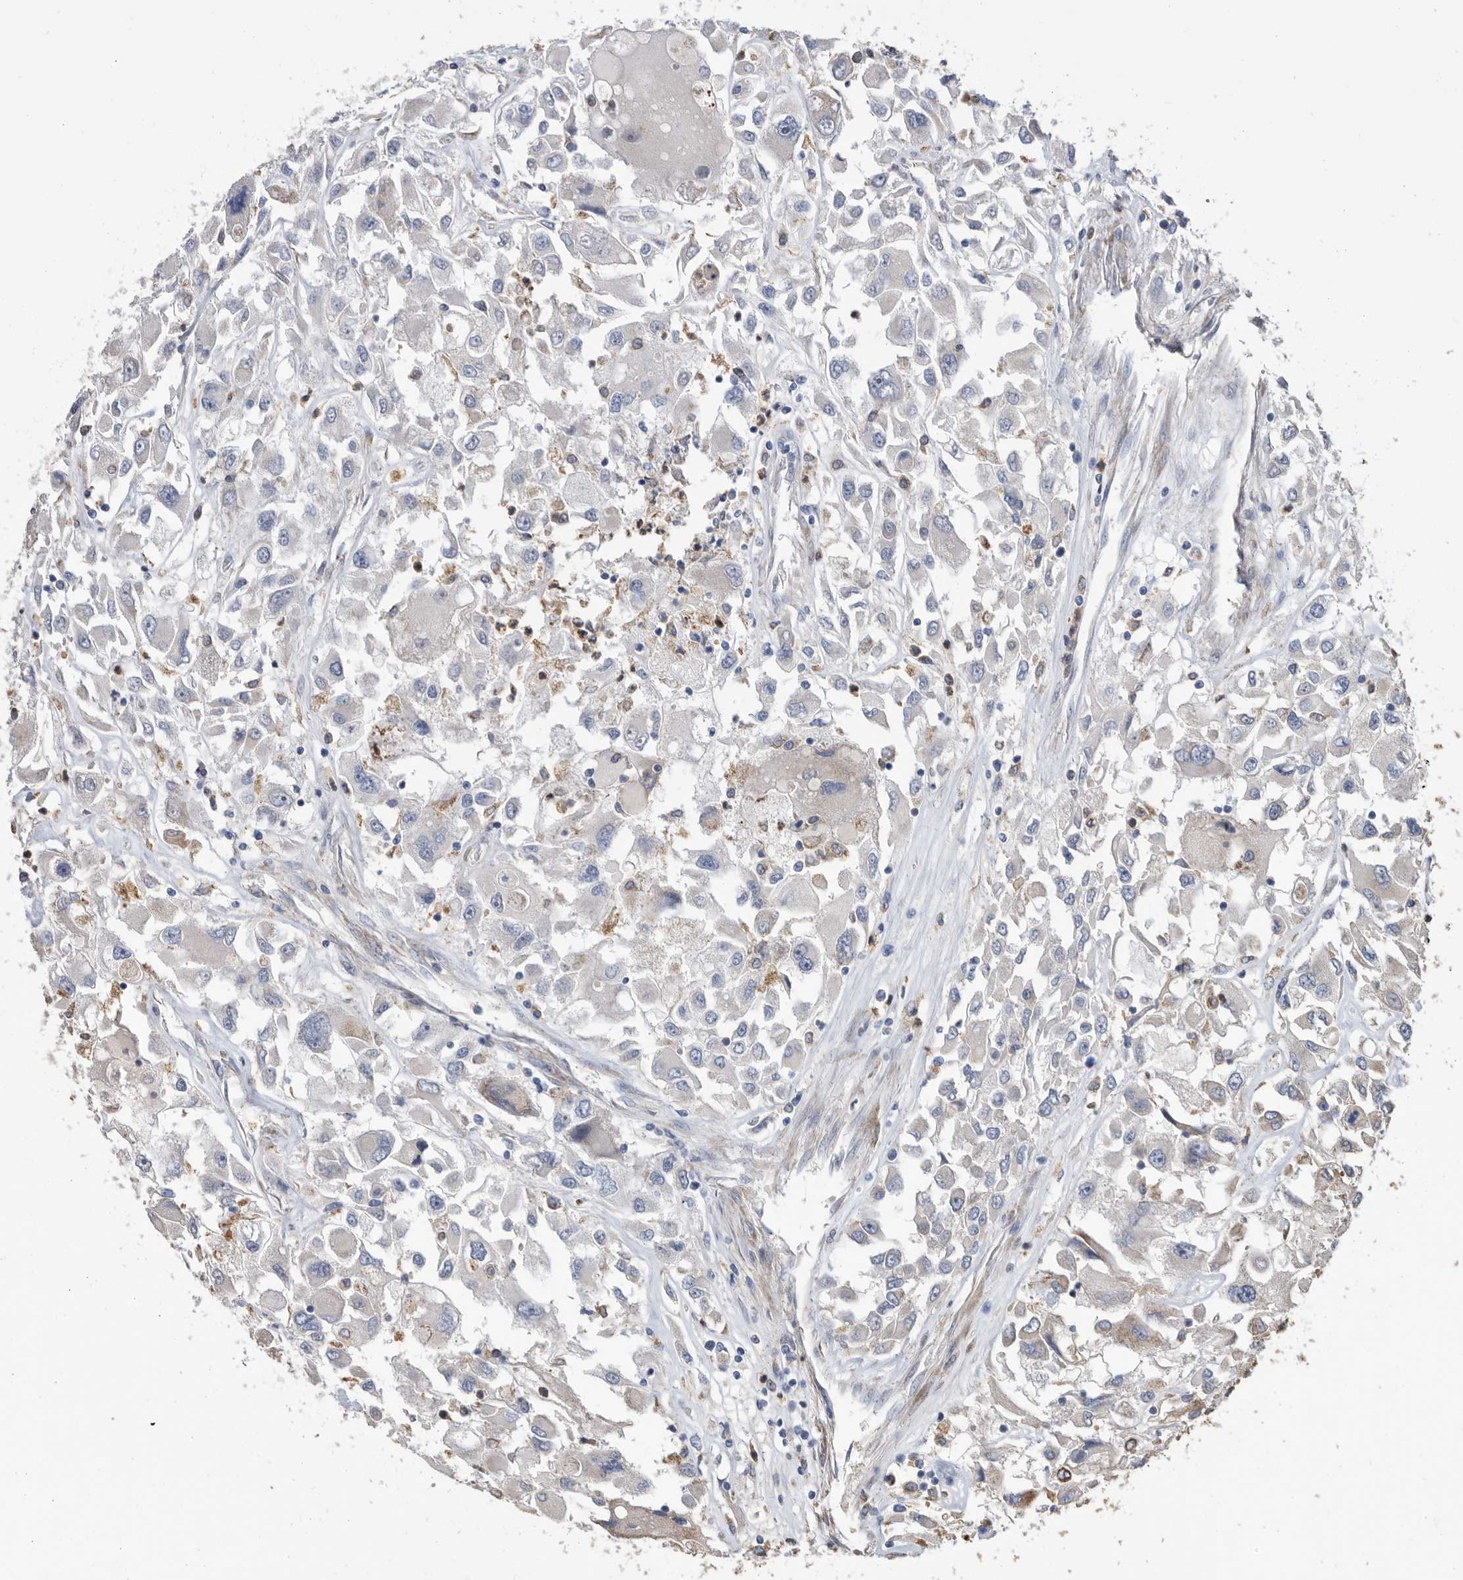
{"staining": {"intensity": "negative", "quantity": "none", "location": "none"}, "tissue": "renal cancer", "cell_type": "Tumor cells", "image_type": "cancer", "snomed": [{"axis": "morphology", "description": "Adenocarcinoma, NOS"}, {"axis": "topography", "description": "Kidney"}], "caption": "Tumor cells show no significant expression in renal cancer (adenocarcinoma).", "gene": "CRISPLD2", "patient": {"sex": "female", "age": 52}}